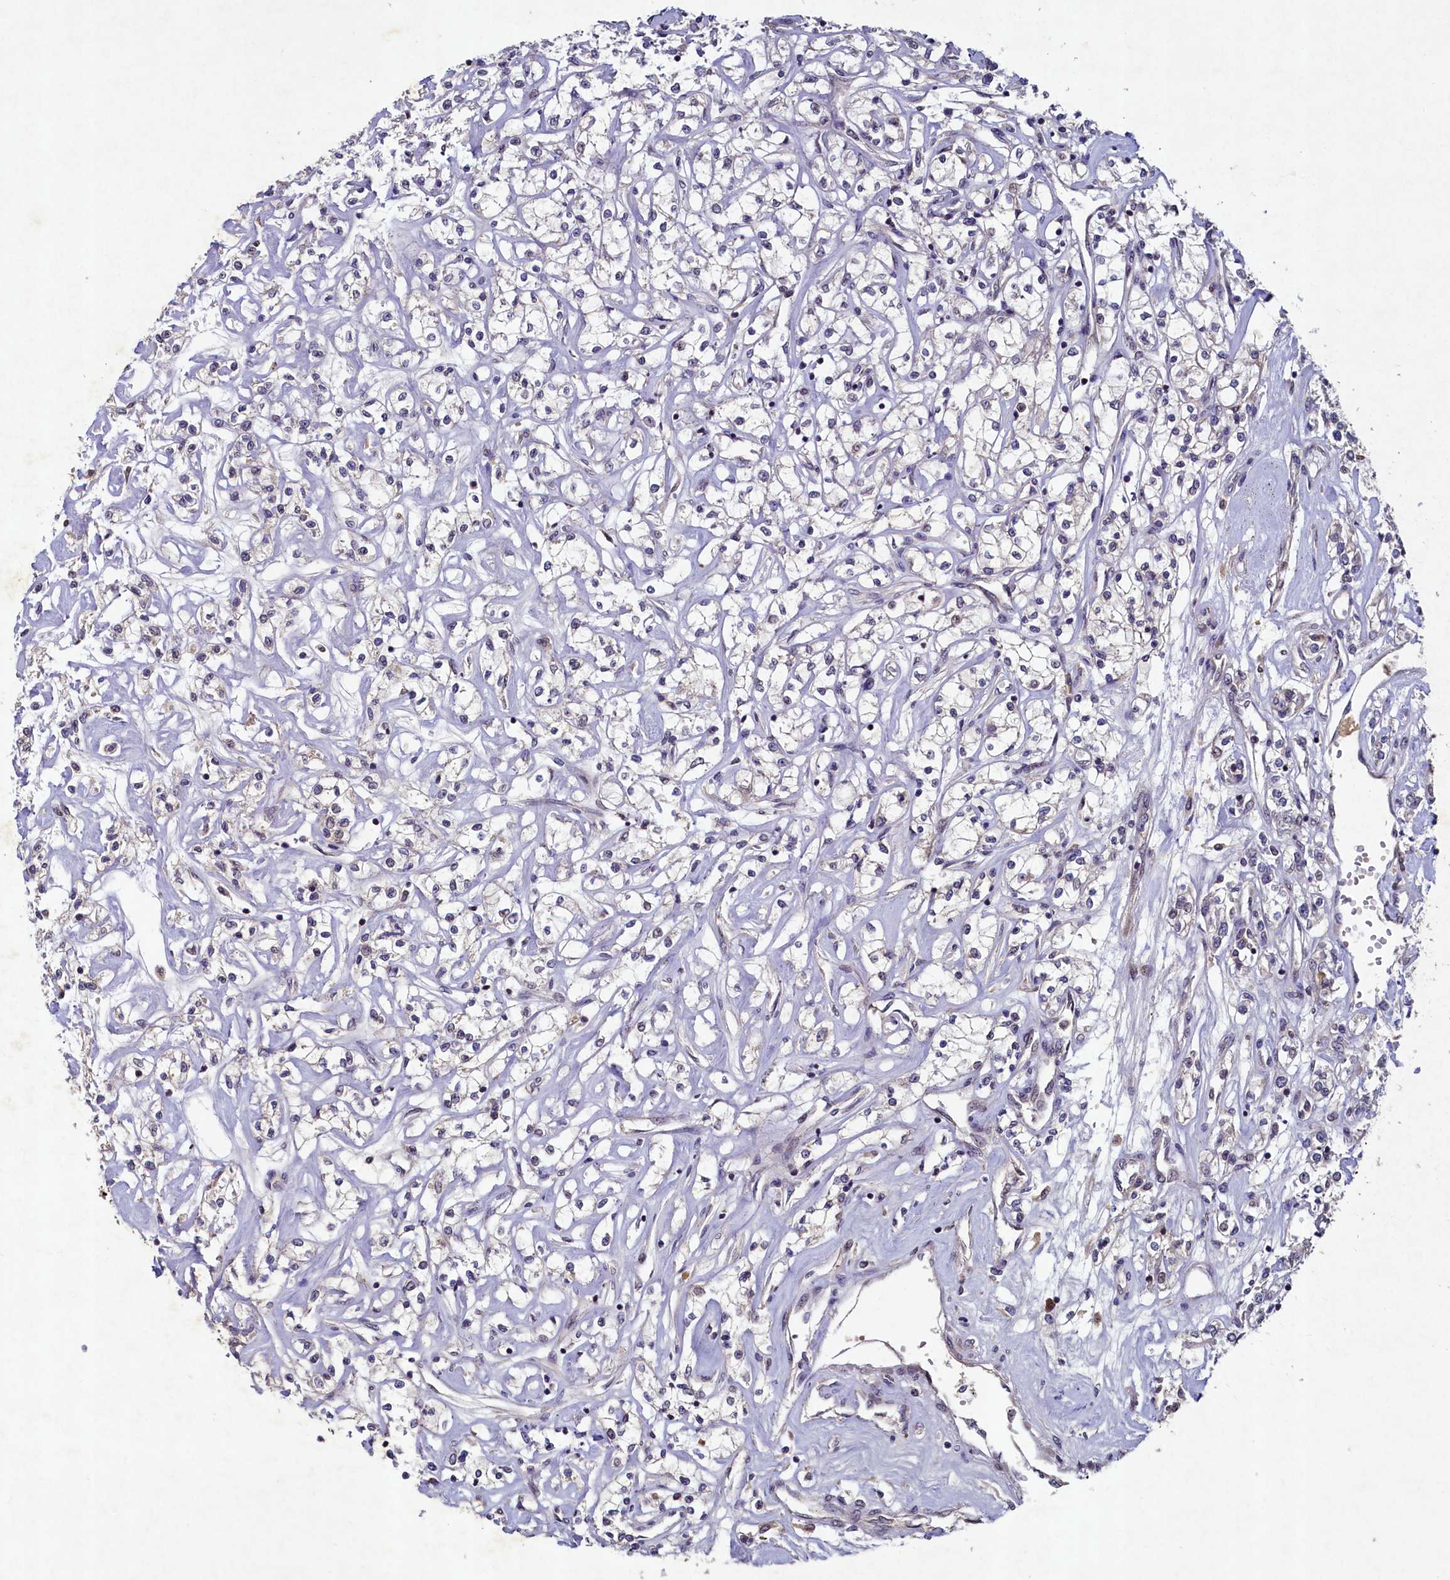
{"staining": {"intensity": "negative", "quantity": "none", "location": "none"}, "tissue": "renal cancer", "cell_type": "Tumor cells", "image_type": "cancer", "snomed": [{"axis": "morphology", "description": "Adenocarcinoma, NOS"}, {"axis": "topography", "description": "Kidney"}], "caption": "Immunohistochemistry (IHC) micrograph of neoplastic tissue: human renal cancer stained with DAB (3,3'-diaminobenzidine) reveals no significant protein expression in tumor cells.", "gene": "LATS2", "patient": {"sex": "female", "age": 59}}